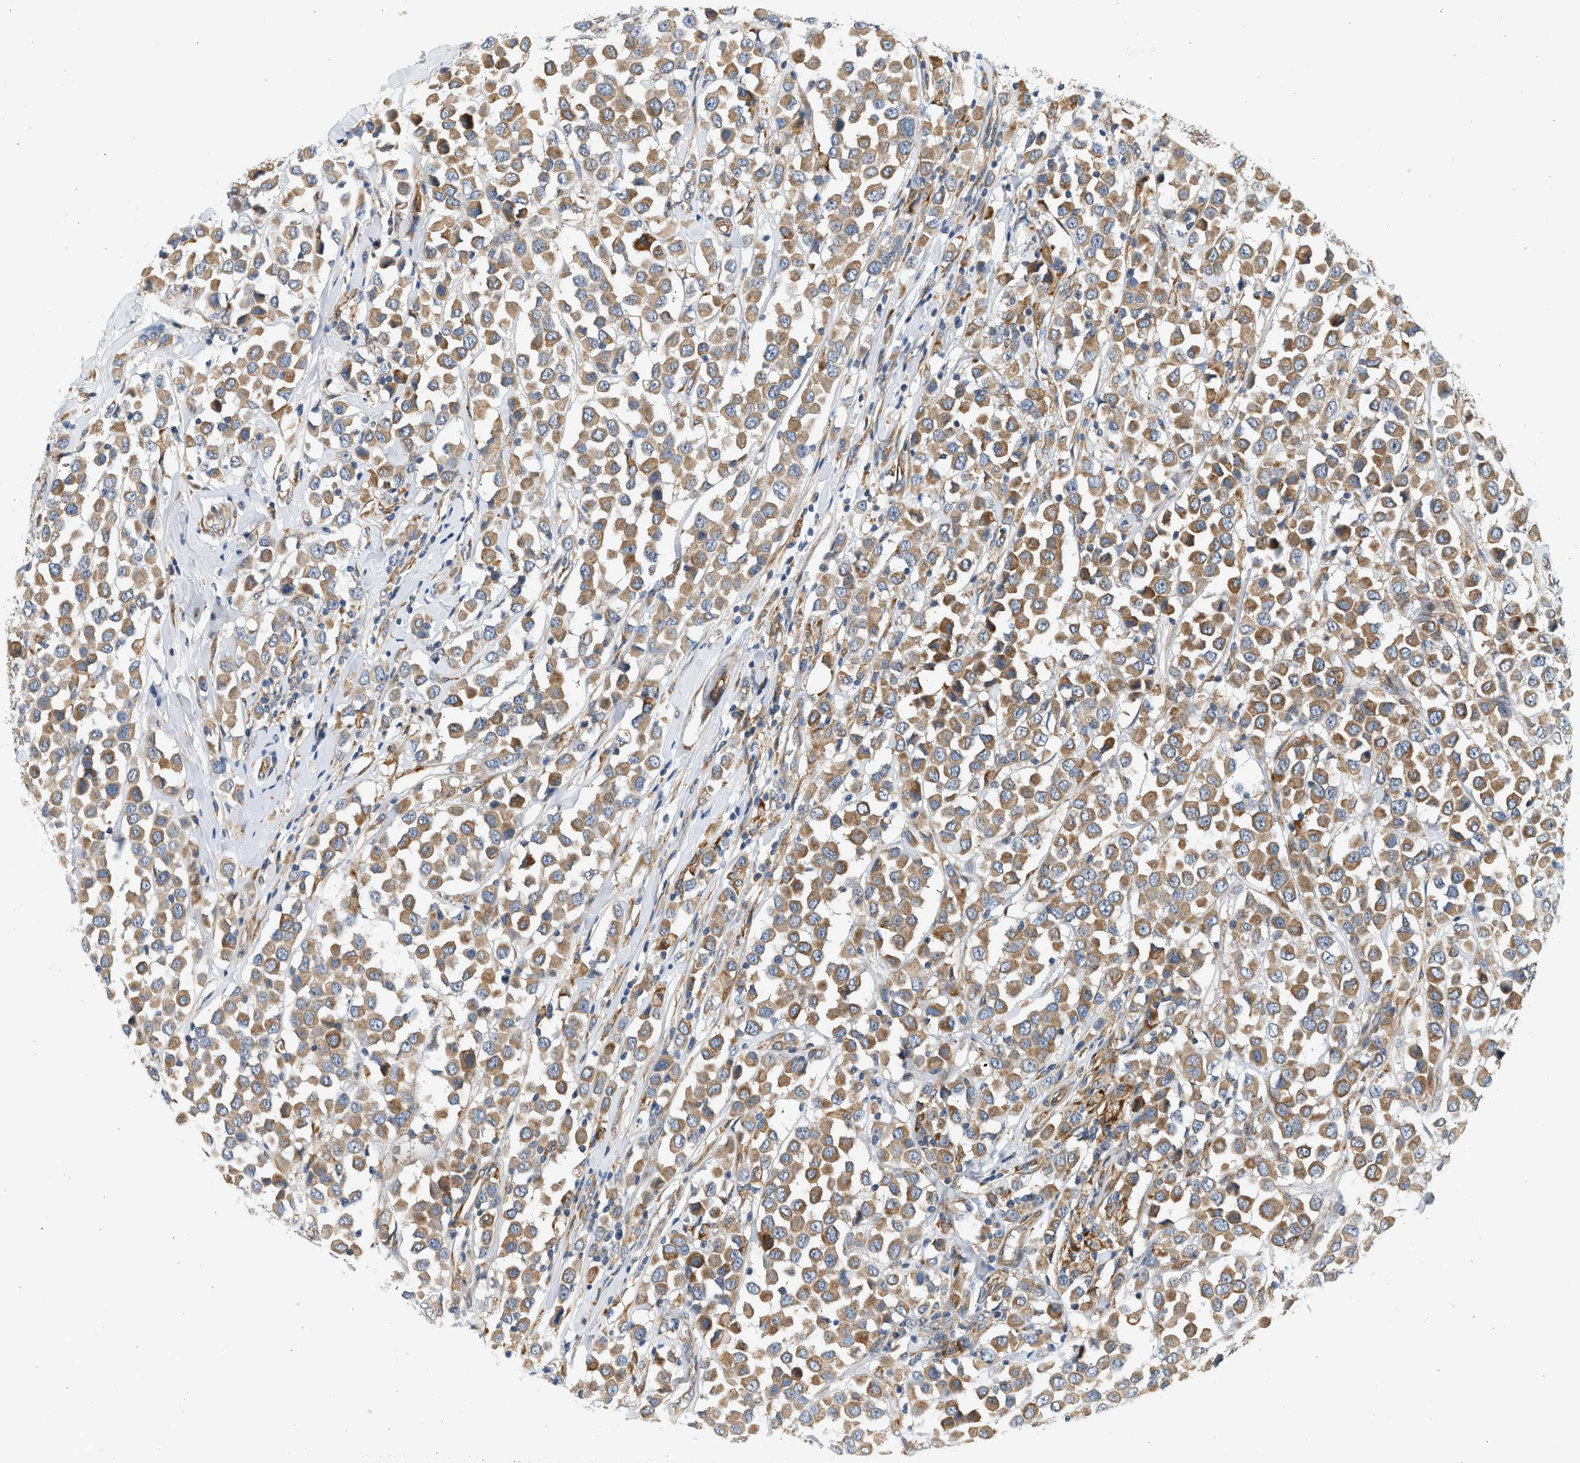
{"staining": {"intensity": "moderate", "quantity": ">75%", "location": "cytoplasmic/membranous"}, "tissue": "breast cancer", "cell_type": "Tumor cells", "image_type": "cancer", "snomed": [{"axis": "morphology", "description": "Duct carcinoma"}, {"axis": "topography", "description": "Breast"}], "caption": "Tumor cells exhibit moderate cytoplasmic/membranous positivity in about >75% of cells in invasive ductal carcinoma (breast).", "gene": "KDELR2", "patient": {"sex": "female", "age": 61}}